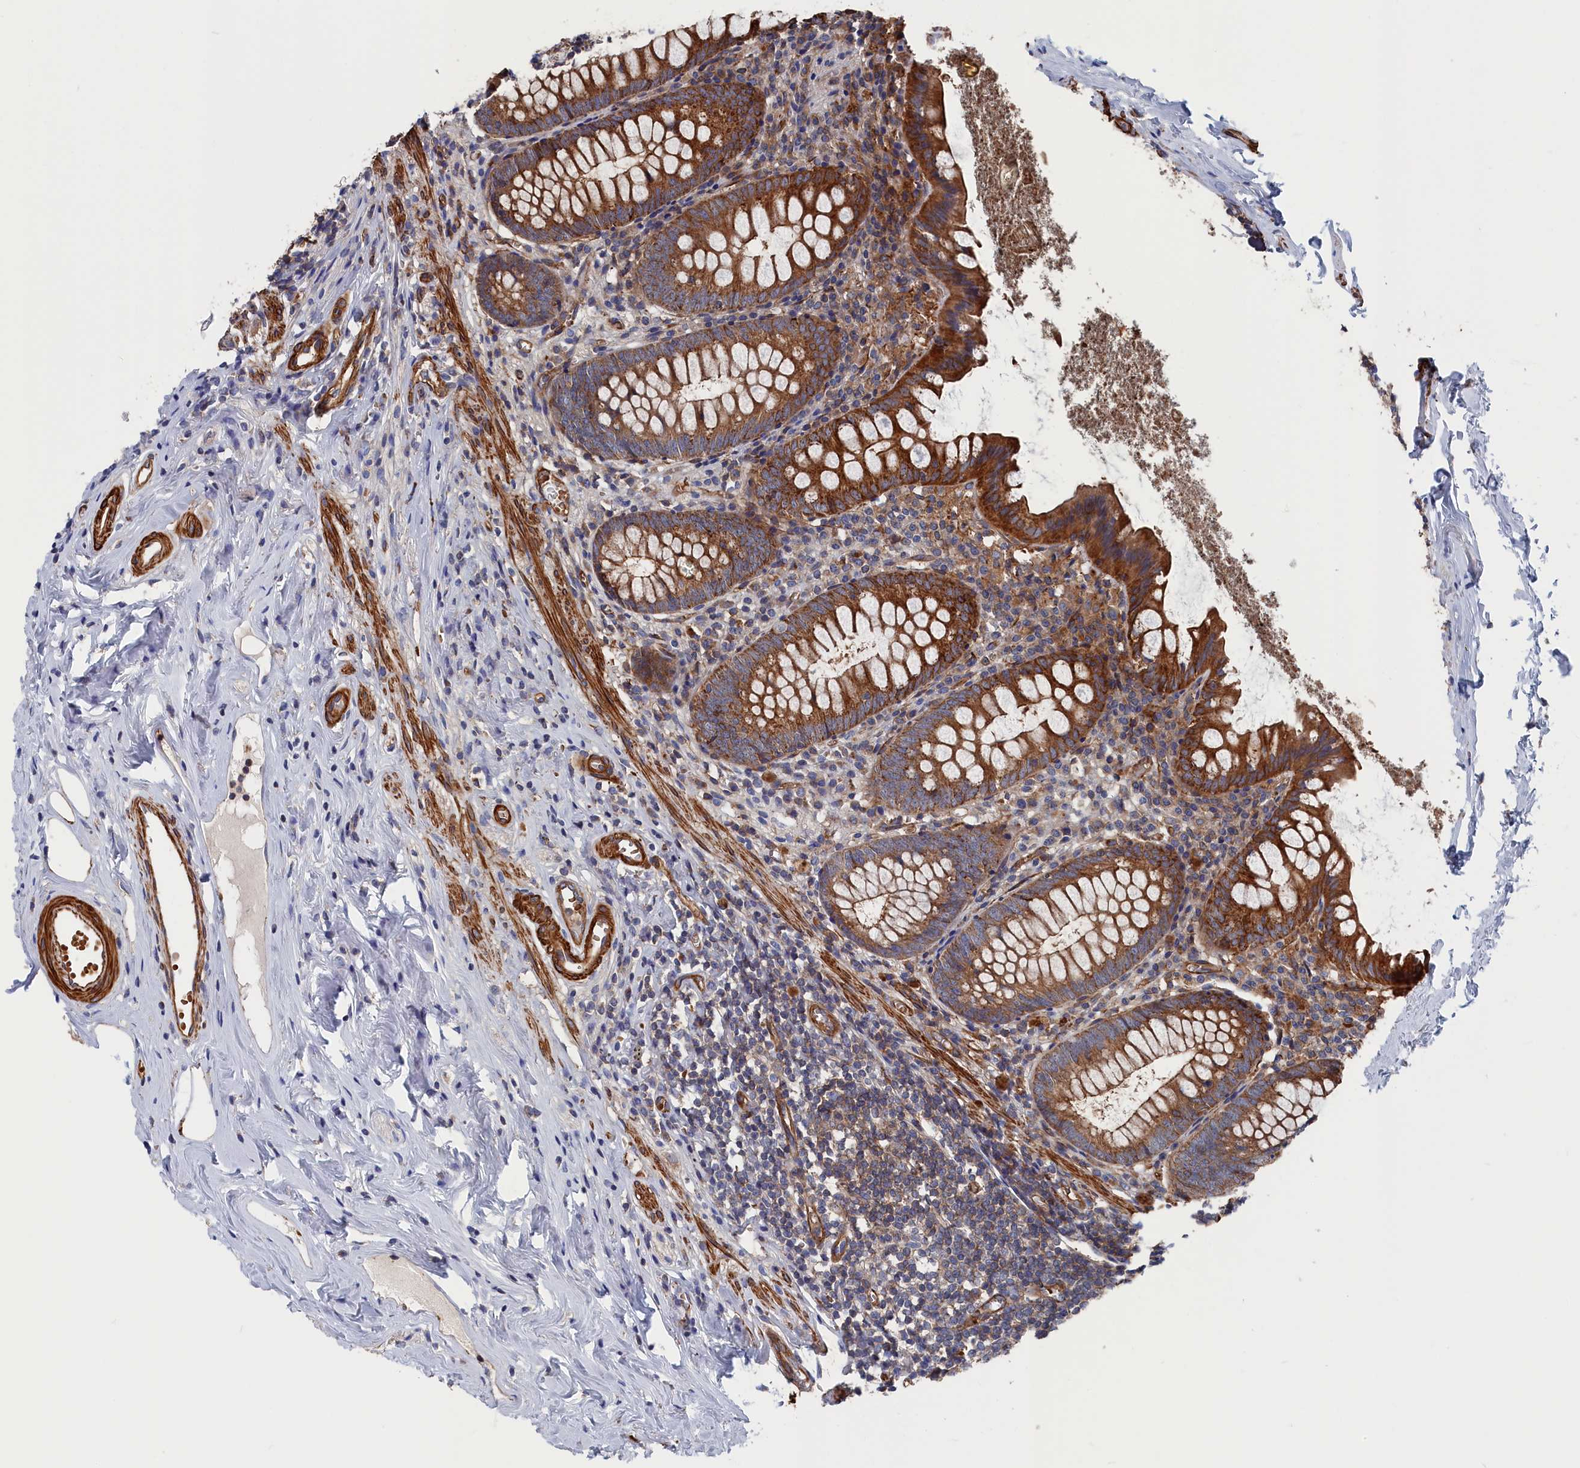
{"staining": {"intensity": "strong", "quantity": ">75%", "location": "cytoplasmic/membranous"}, "tissue": "appendix", "cell_type": "Glandular cells", "image_type": "normal", "snomed": [{"axis": "morphology", "description": "Normal tissue, NOS"}, {"axis": "topography", "description": "Appendix"}], "caption": "Unremarkable appendix exhibits strong cytoplasmic/membranous expression in approximately >75% of glandular cells, visualized by immunohistochemistry.", "gene": "LDHD", "patient": {"sex": "female", "age": 51}}